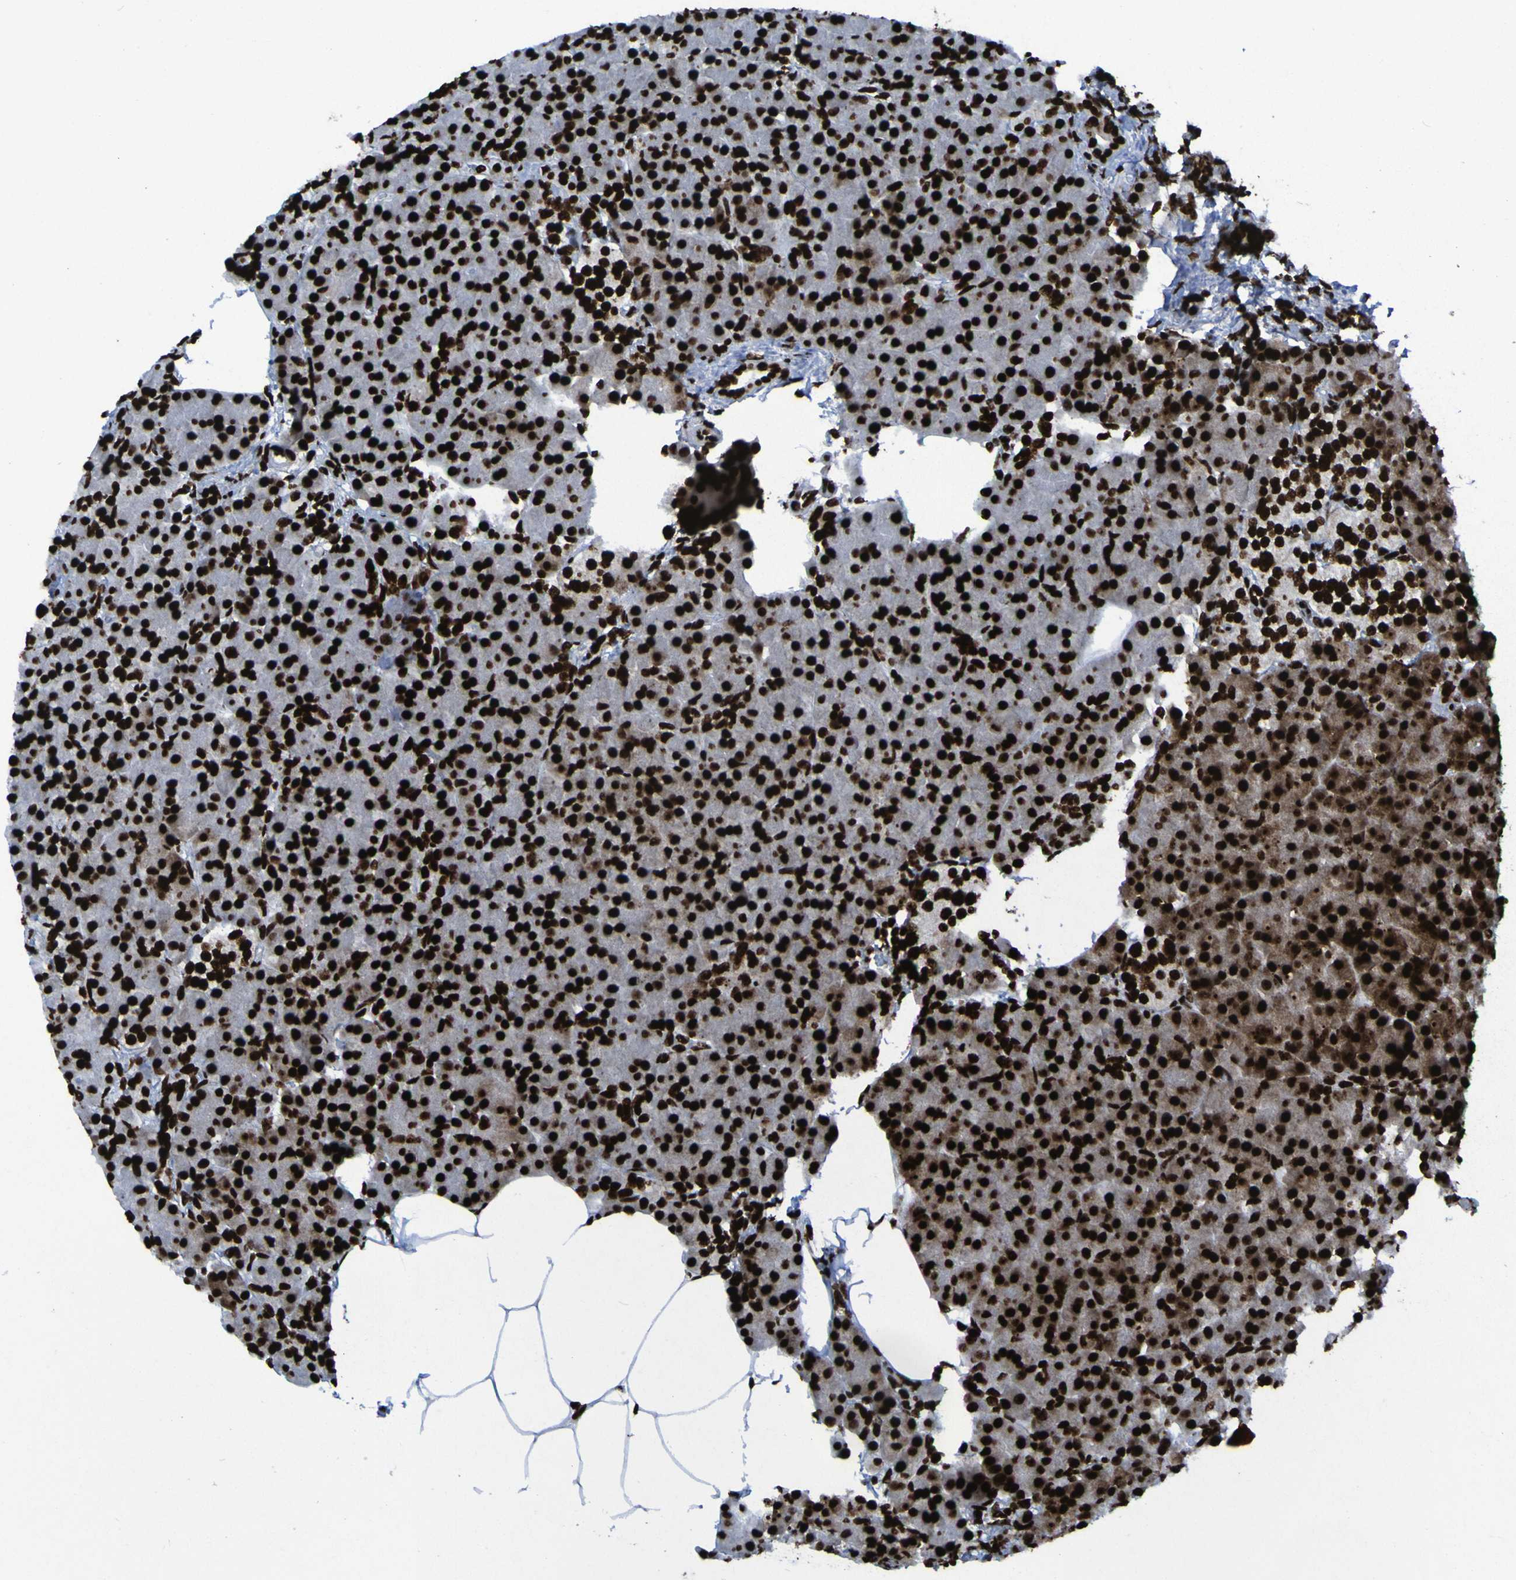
{"staining": {"intensity": "strong", "quantity": ">75%", "location": "nuclear"}, "tissue": "pancreas", "cell_type": "Exocrine glandular cells", "image_type": "normal", "snomed": [{"axis": "morphology", "description": "Normal tissue, NOS"}, {"axis": "topography", "description": "Pancreas"}], "caption": "Immunohistochemistry micrograph of unremarkable pancreas stained for a protein (brown), which reveals high levels of strong nuclear staining in approximately >75% of exocrine glandular cells.", "gene": "NPM1", "patient": {"sex": "female", "age": 70}}